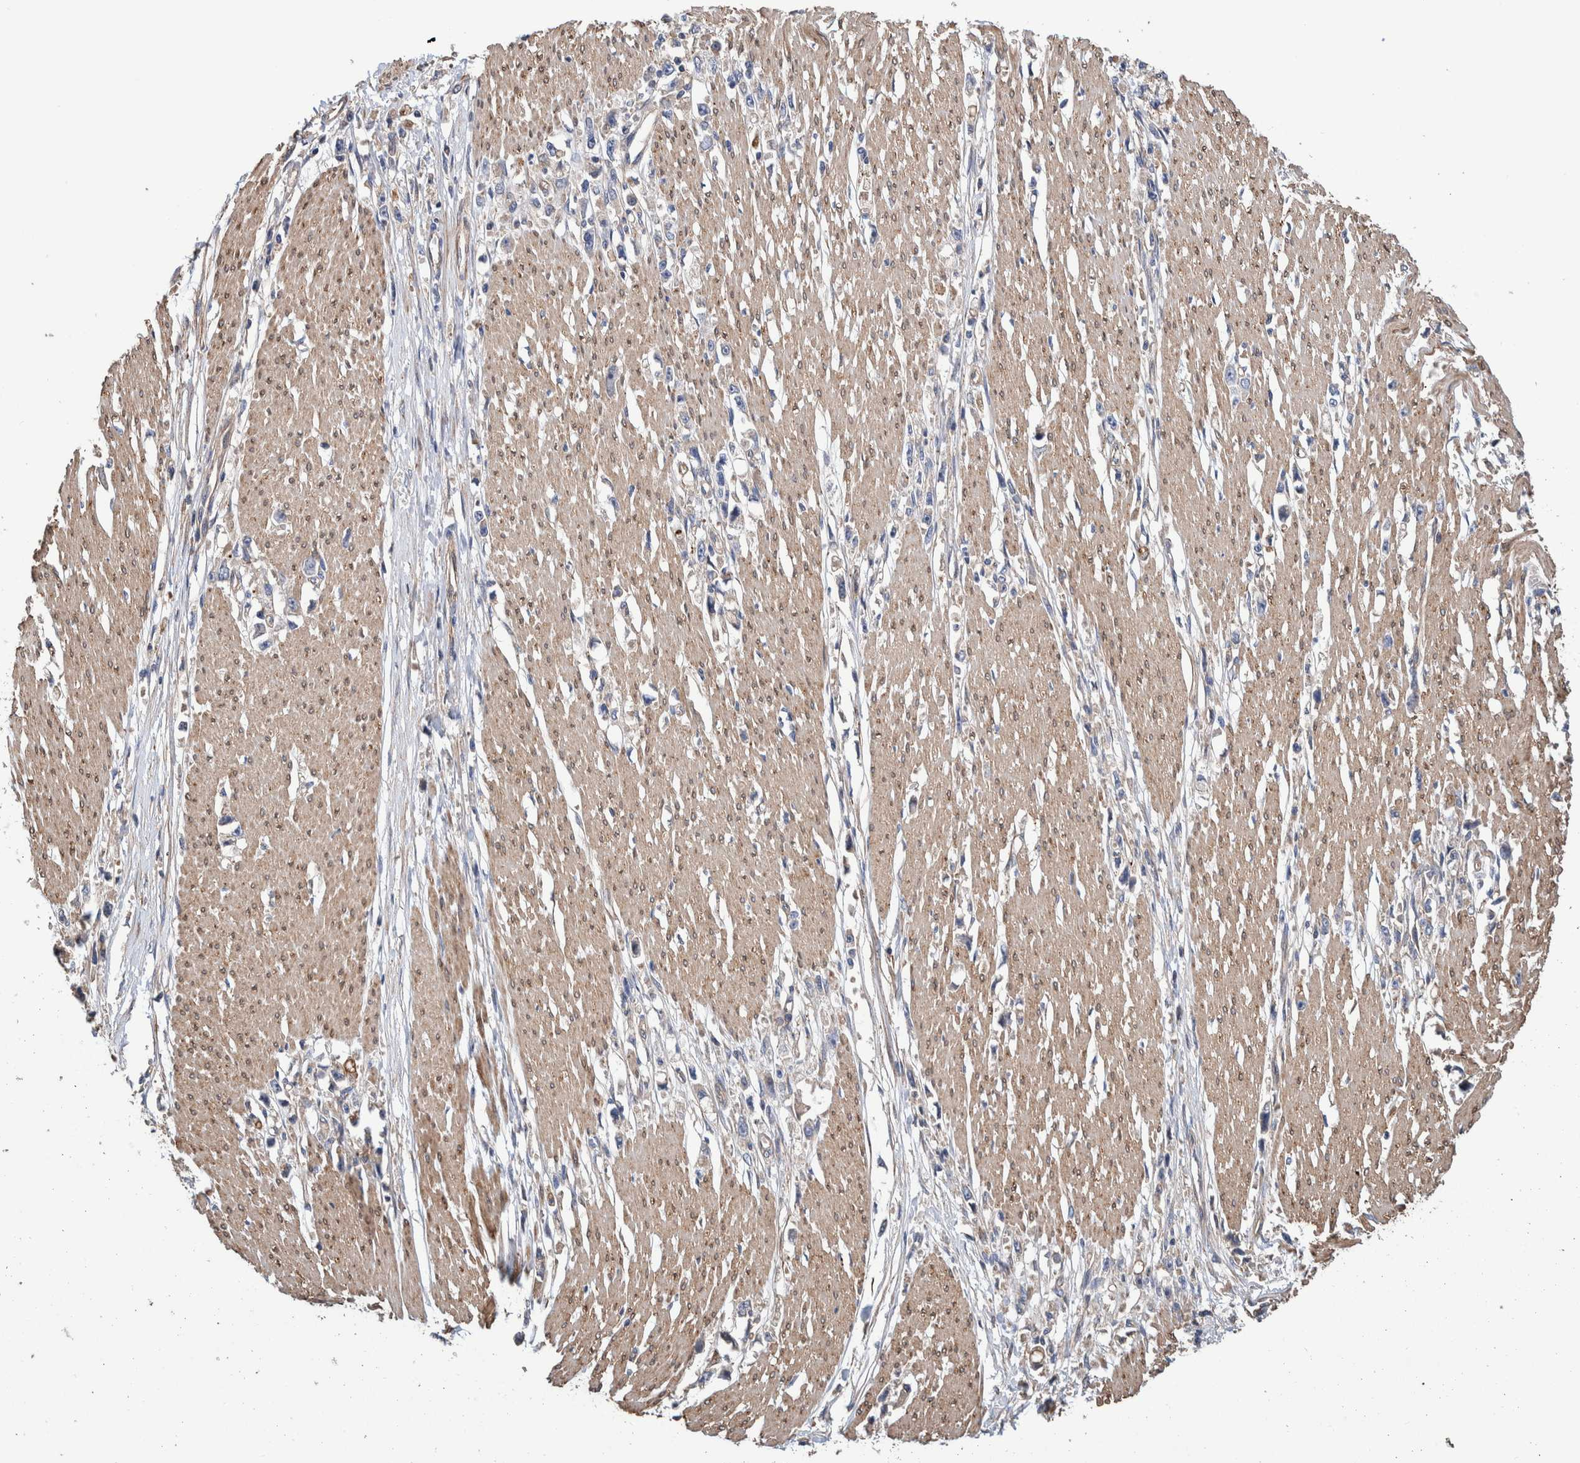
{"staining": {"intensity": "negative", "quantity": "none", "location": "none"}, "tissue": "stomach cancer", "cell_type": "Tumor cells", "image_type": "cancer", "snomed": [{"axis": "morphology", "description": "Adenocarcinoma, NOS"}, {"axis": "topography", "description": "Stomach"}], "caption": "DAB immunohistochemical staining of stomach cancer (adenocarcinoma) displays no significant expression in tumor cells.", "gene": "SLC45A4", "patient": {"sex": "female", "age": 59}}